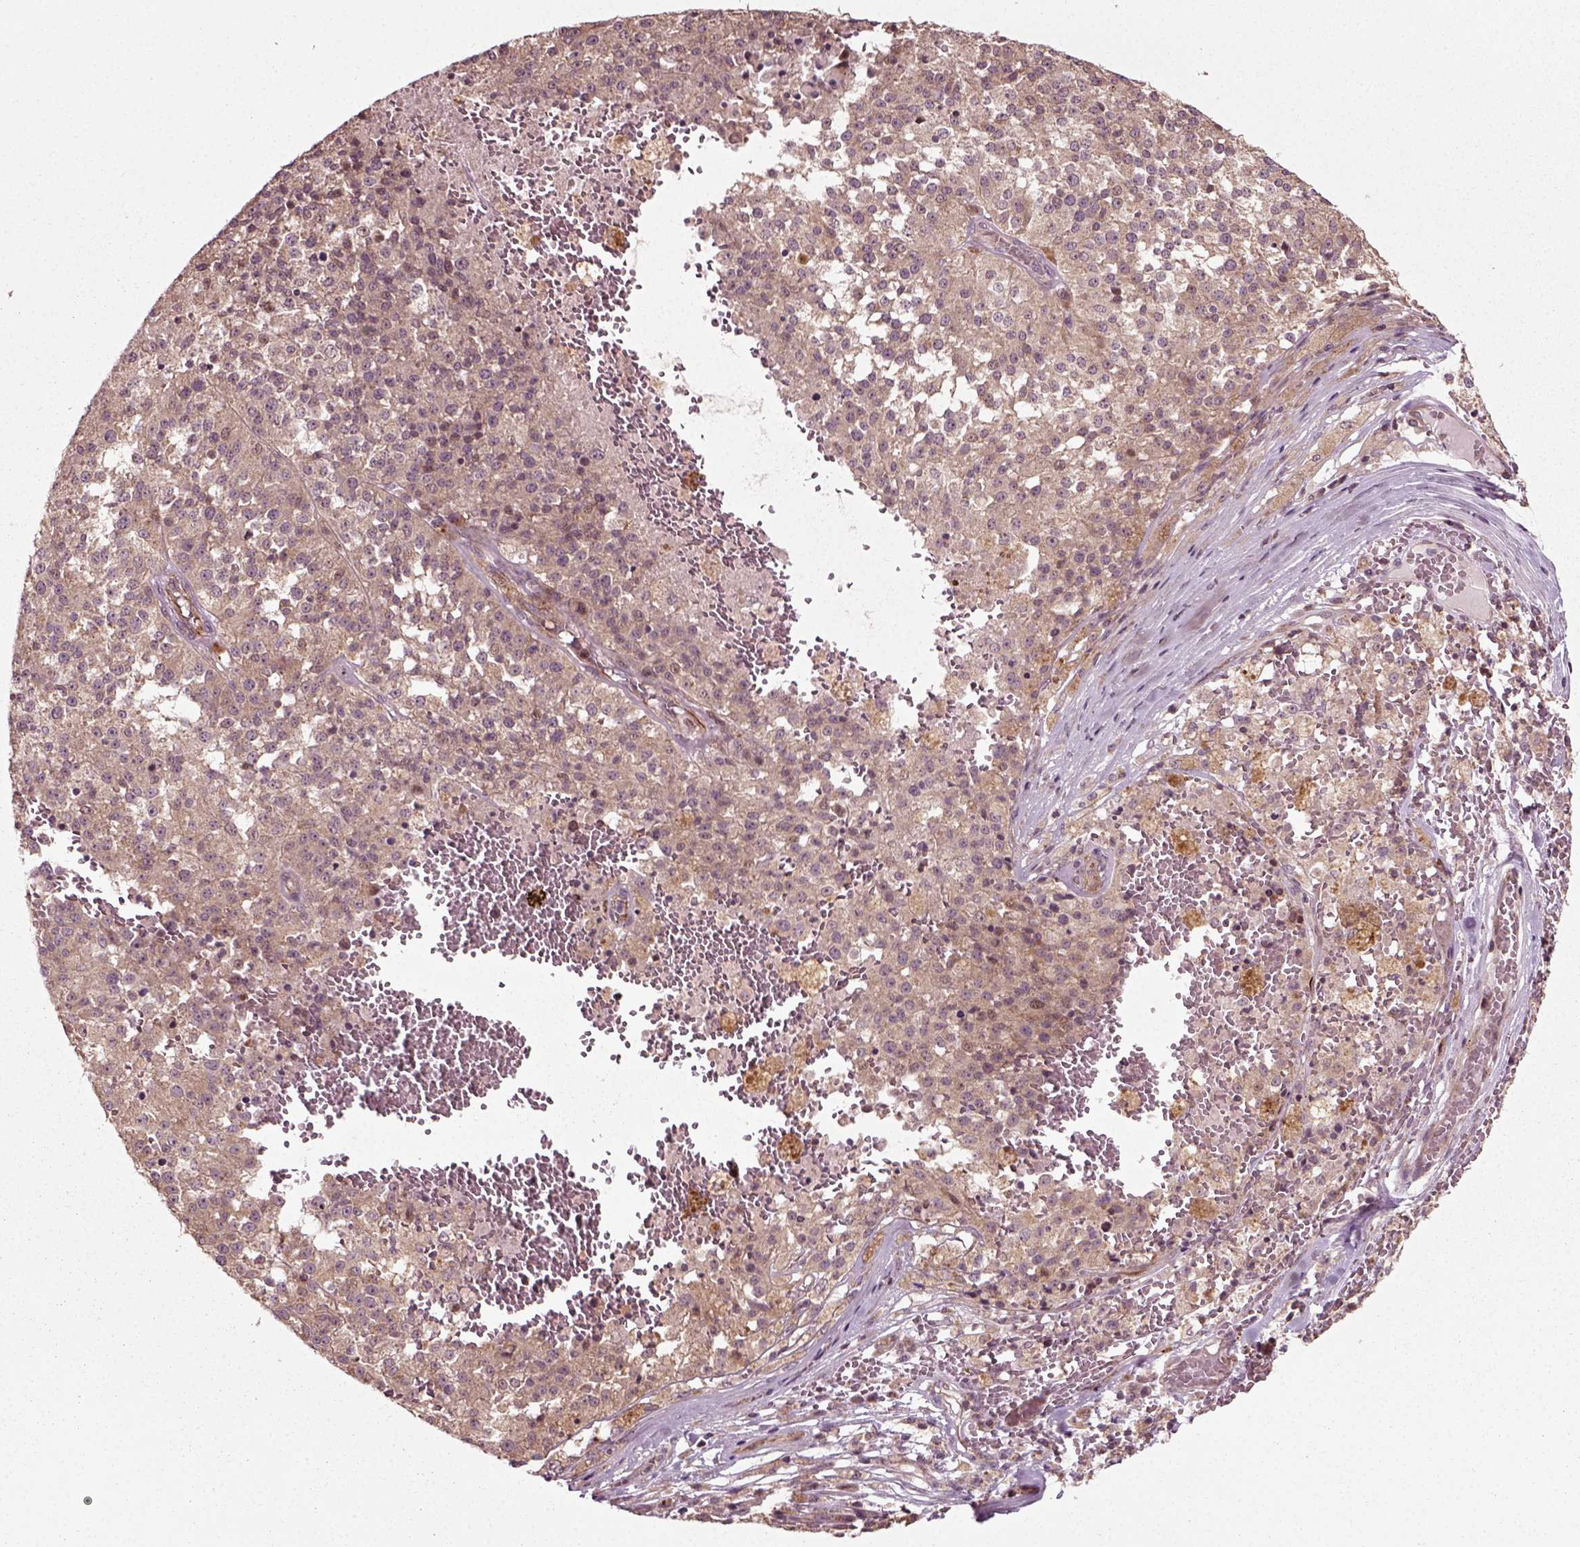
{"staining": {"intensity": "weak", "quantity": "25%-75%", "location": "cytoplasmic/membranous"}, "tissue": "melanoma", "cell_type": "Tumor cells", "image_type": "cancer", "snomed": [{"axis": "morphology", "description": "Malignant melanoma, Metastatic site"}, {"axis": "topography", "description": "Lymph node"}], "caption": "The immunohistochemical stain shows weak cytoplasmic/membranous expression in tumor cells of malignant melanoma (metastatic site) tissue.", "gene": "PLCD3", "patient": {"sex": "female", "age": 64}}